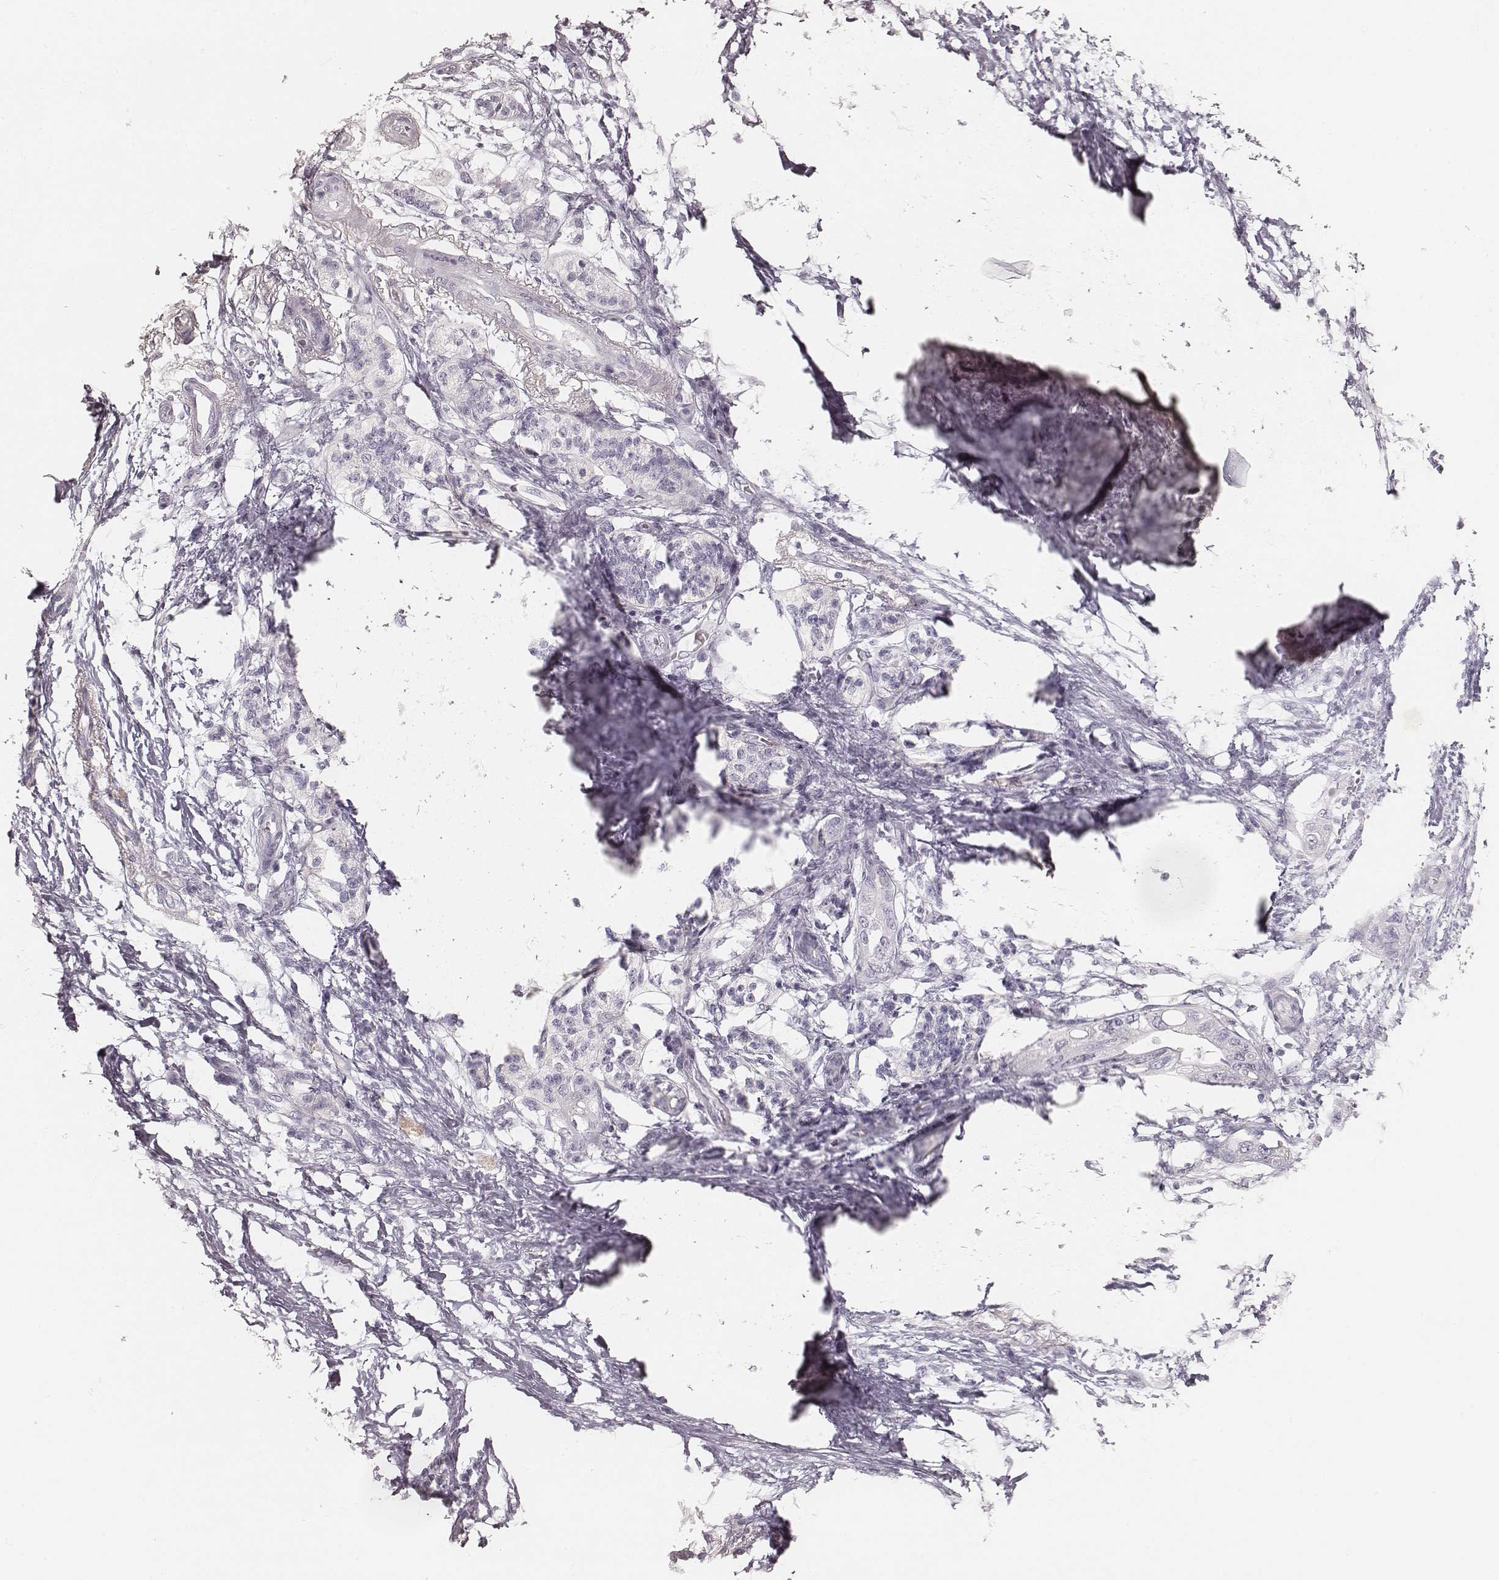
{"staining": {"intensity": "negative", "quantity": "none", "location": "none"}, "tissue": "pancreatic cancer", "cell_type": "Tumor cells", "image_type": "cancer", "snomed": [{"axis": "morphology", "description": "Adenocarcinoma, NOS"}, {"axis": "topography", "description": "Pancreas"}], "caption": "Tumor cells show no significant positivity in pancreatic adenocarcinoma.", "gene": "HNF4G", "patient": {"sex": "female", "age": 72}}